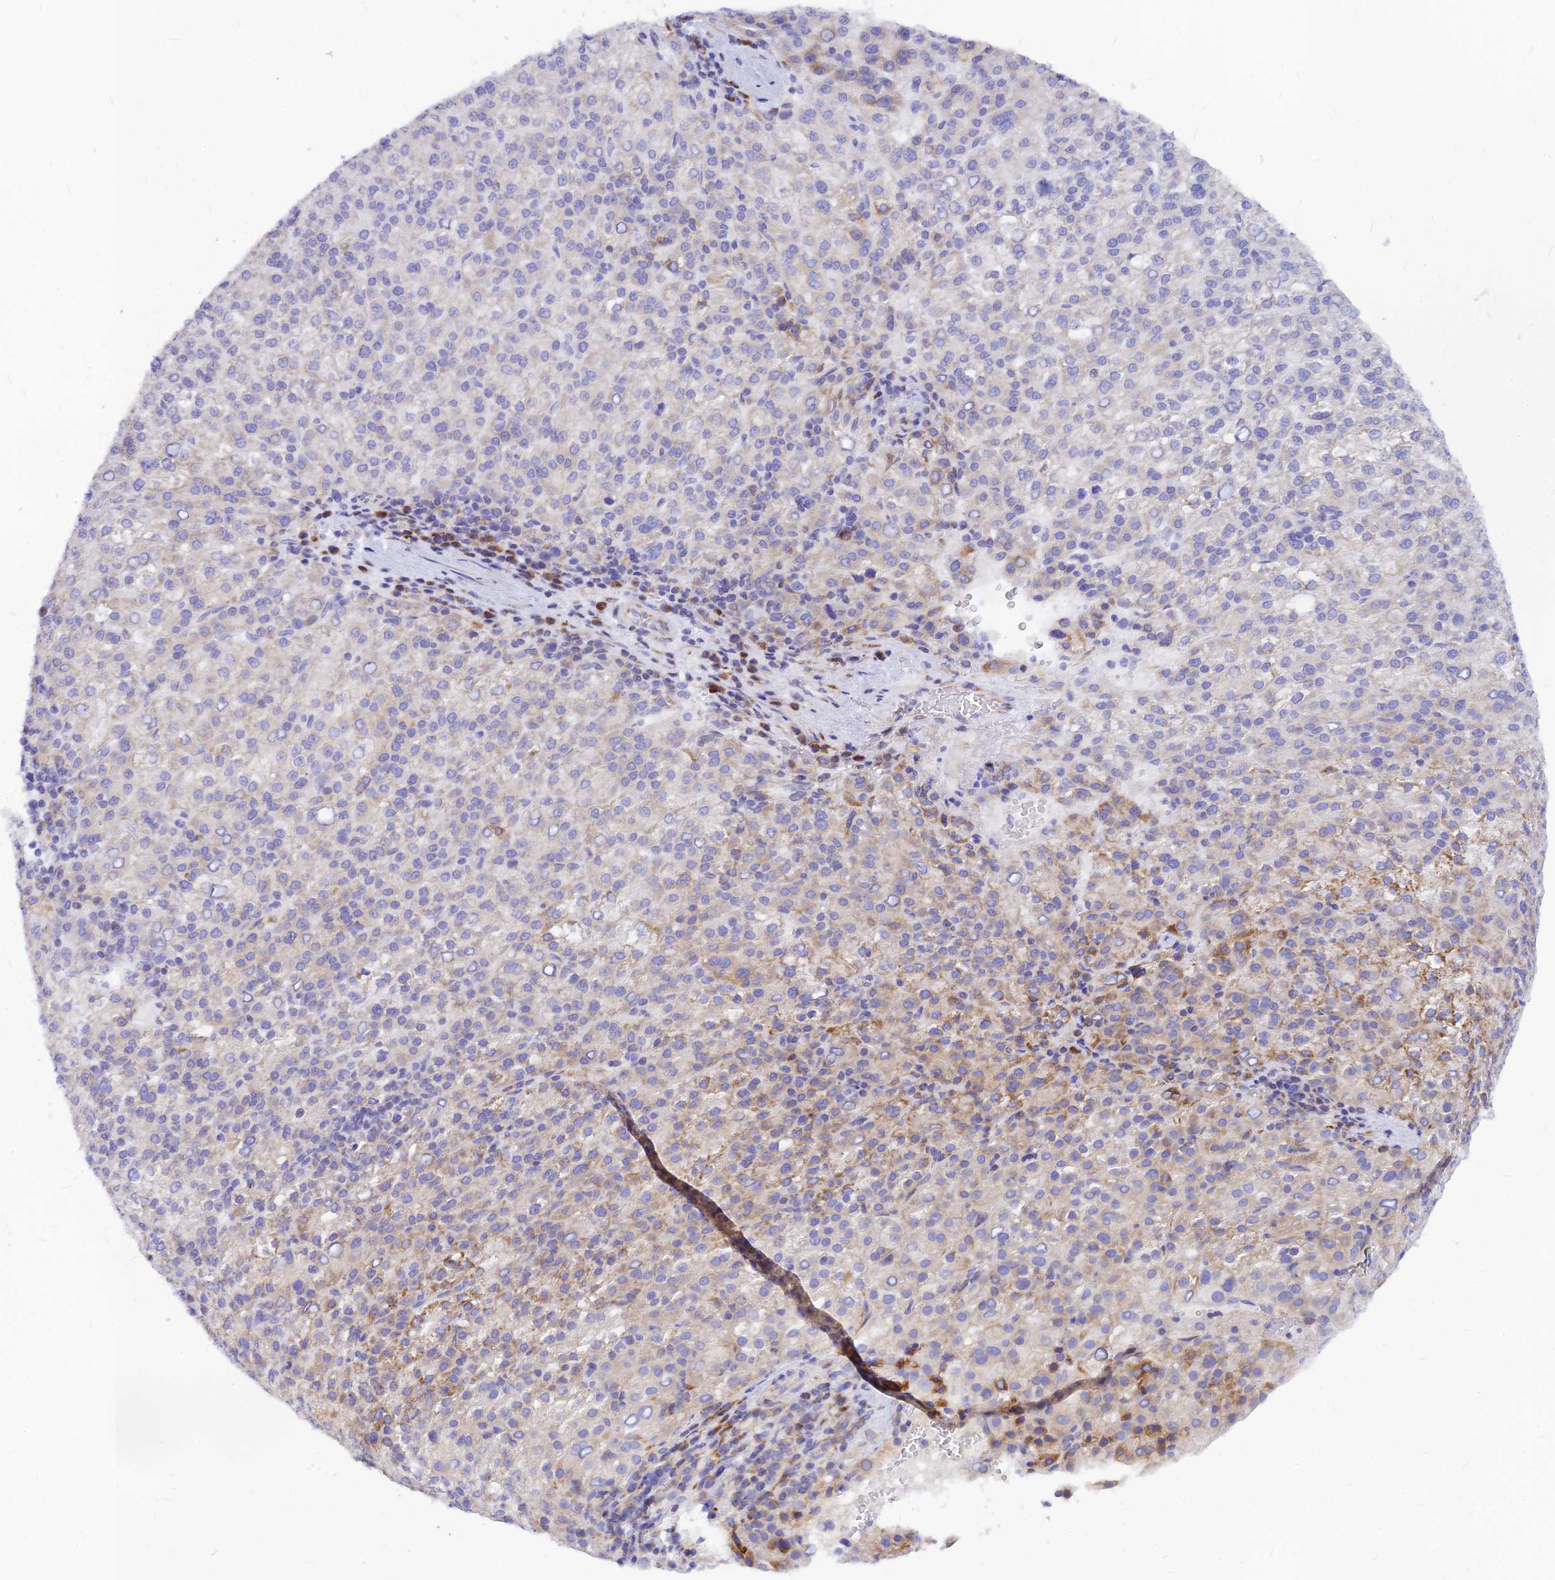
{"staining": {"intensity": "weak", "quantity": "<25%", "location": "cytoplasmic/membranous"}, "tissue": "liver cancer", "cell_type": "Tumor cells", "image_type": "cancer", "snomed": [{"axis": "morphology", "description": "Carcinoma, Hepatocellular, NOS"}, {"axis": "topography", "description": "Liver"}], "caption": "IHC micrograph of neoplastic tissue: human liver hepatocellular carcinoma stained with DAB demonstrates no significant protein staining in tumor cells. (IHC, brightfield microscopy, high magnification).", "gene": "CNOT6", "patient": {"sex": "female", "age": 58}}